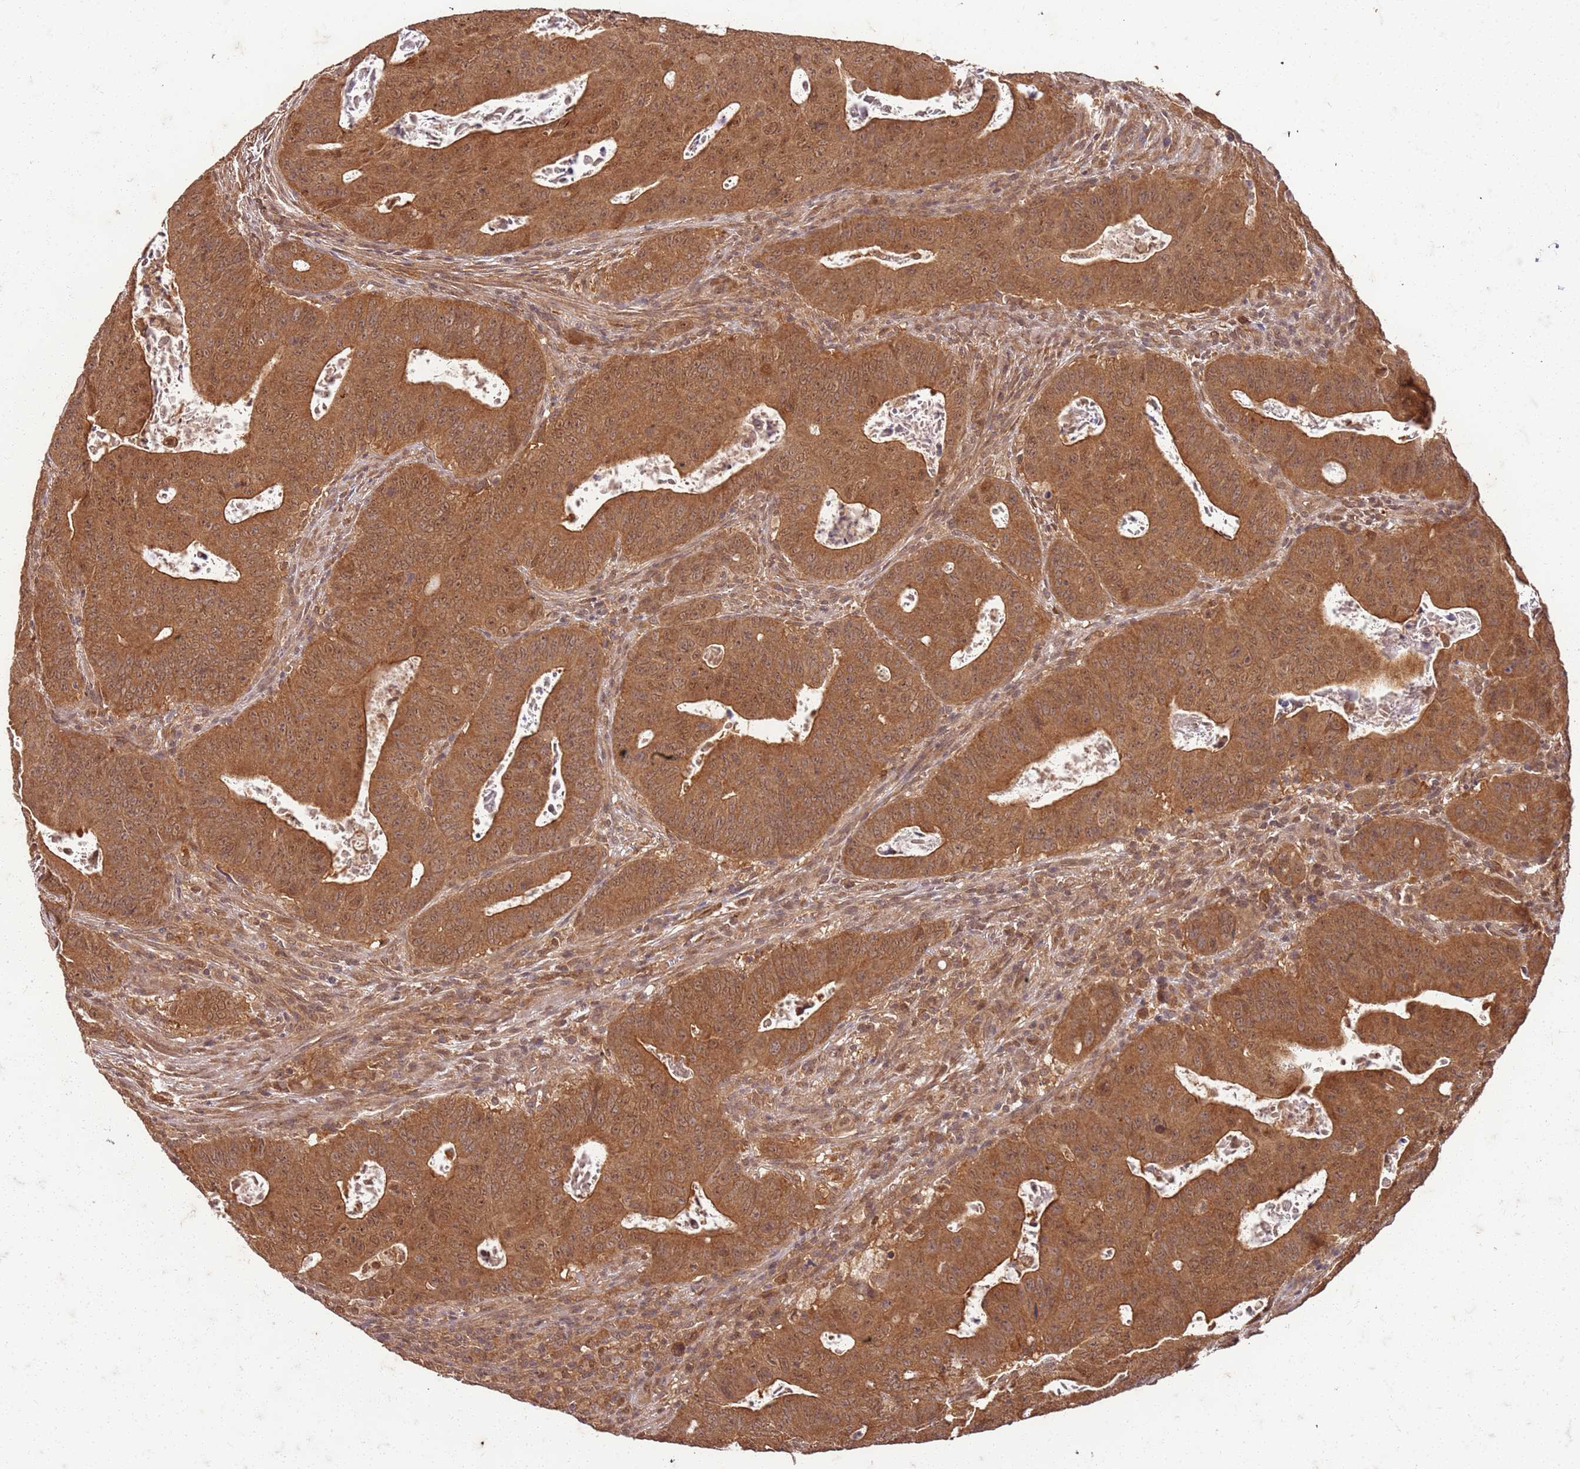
{"staining": {"intensity": "moderate", "quantity": ">75%", "location": "cytoplasmic/membranous,nuclear"}, "tissue": "colorectal cancer", "cell_type": "Tumor cells", "image_type": "cancer", "snomed": [{"axis": "morphology", "description": "Adenocarcinoma, NOS"}, {"axis": "topography", "description": "Rectum"}], "caption": "This histopathology image reveals immunohistochemistry (IHC) staining of human colorectal cancer (adenocarcinoma), with medium moderate cytoplasmic/membranous and nuclear expression in approximately >75% of tumor cells.", "gene": "UBE3A", "patient": {"sex": "female", "age": 75}}